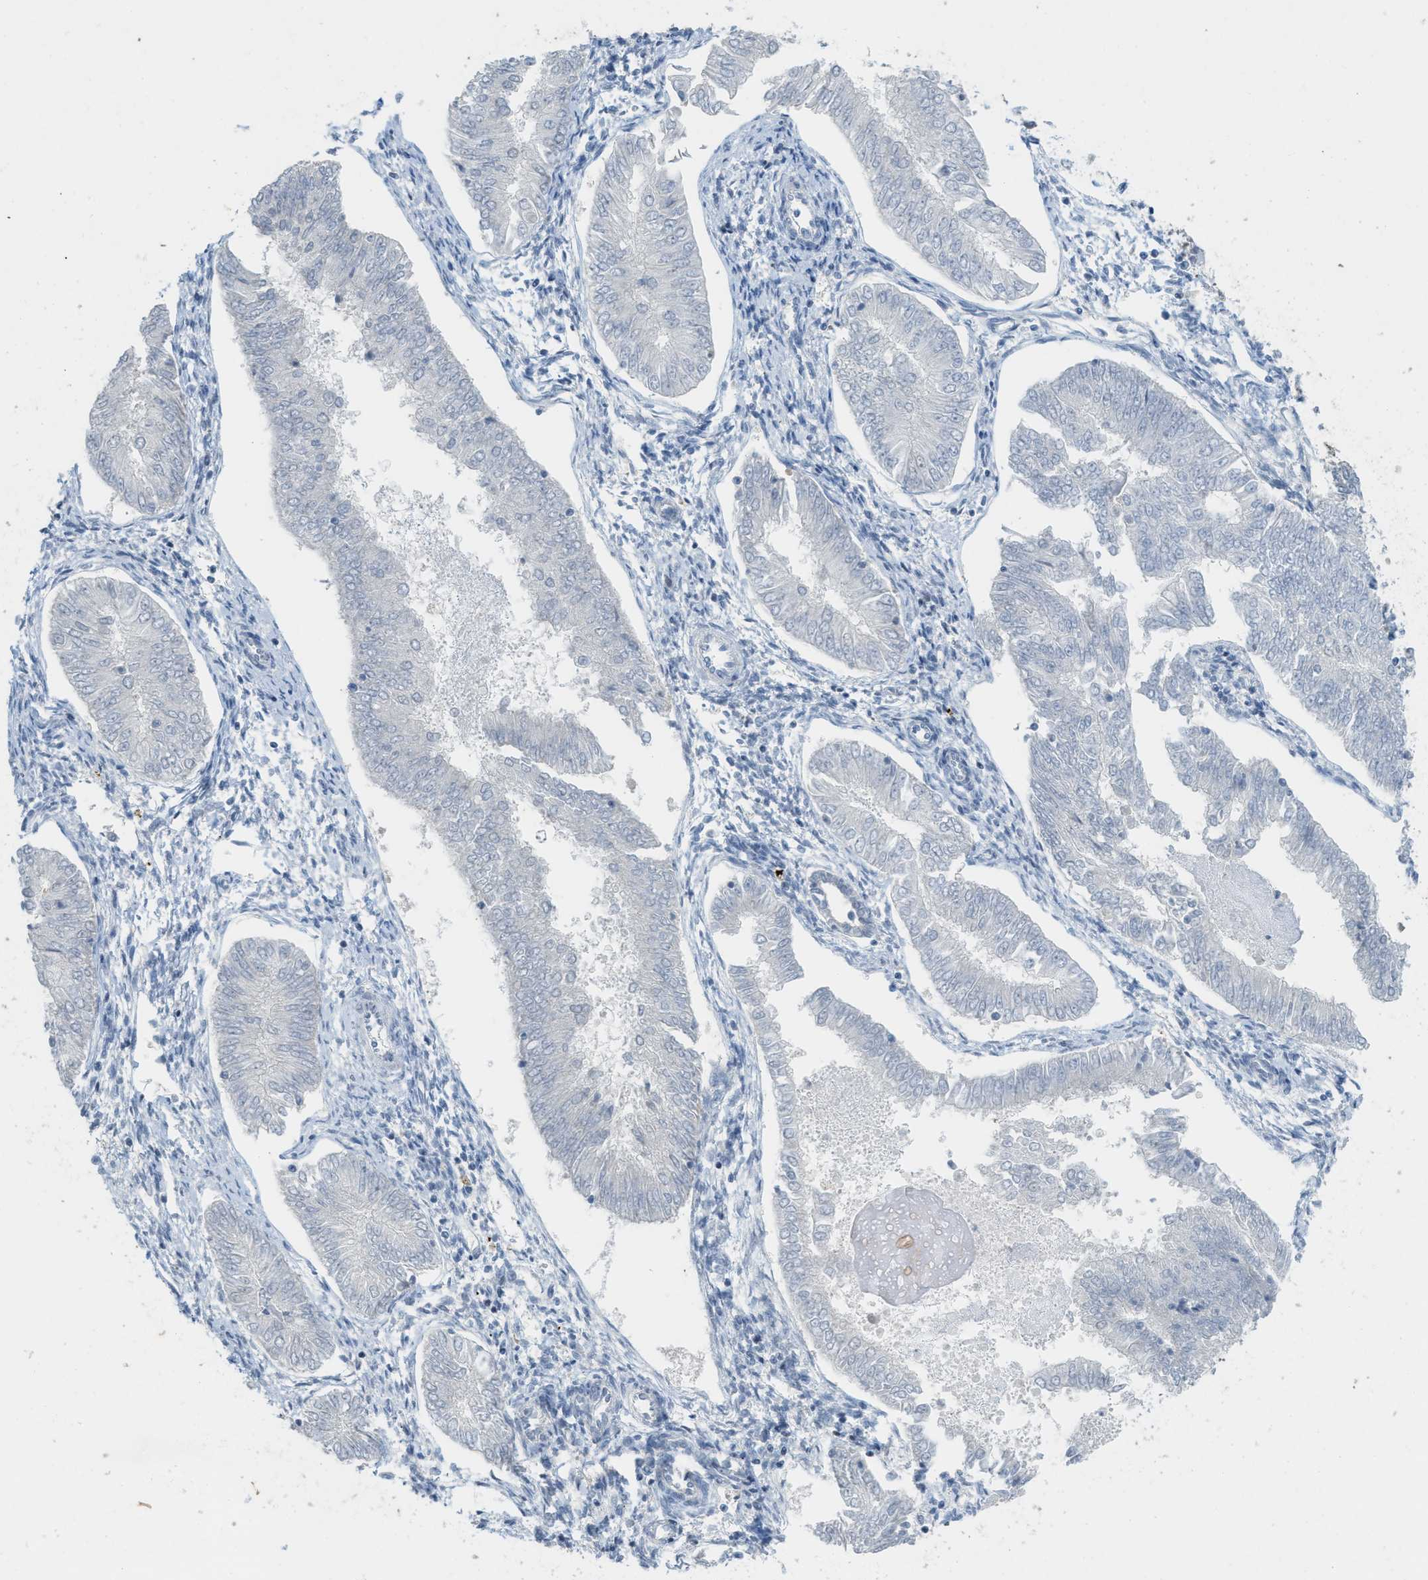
{"staining": {"intensity": "negative", "quantity": "none", "location": "none"}, "tissue": "endometrial cancer", "cell_type": "Tumor cells", "image_type": "cancer", "snomed": [{"axis": "morphology", "description": "Adenocarcinoma, NOS"}, {"axis": "topography", "description": "Endometrium"}], "caption": "Tumor cells show no significant staining in endometrial adenocarcinoma.", "gene": "TXNDC2", "patient": {"sex": "female", "age": 53}}